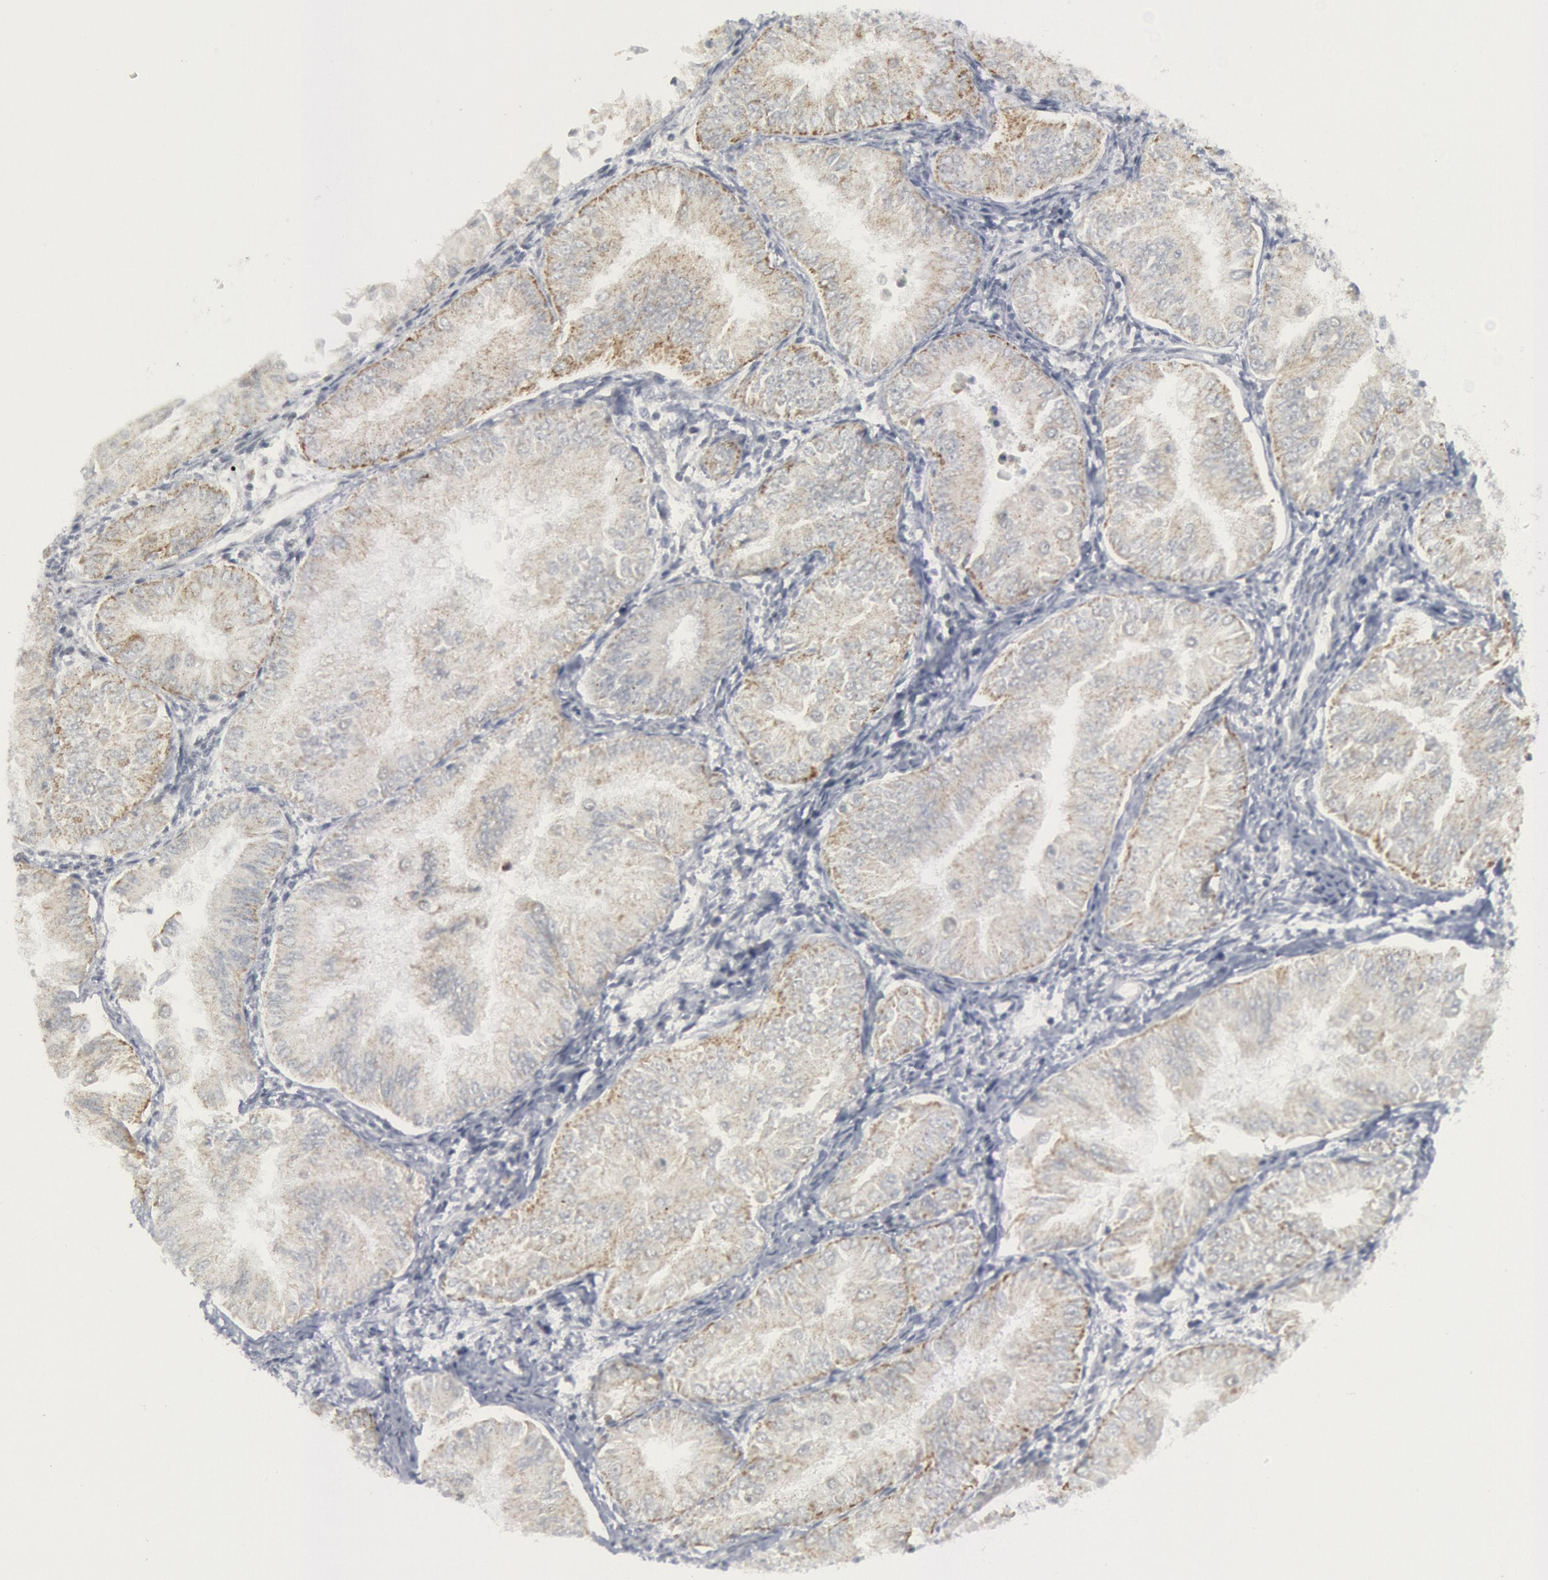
{"staining": {"intensity": "weak", "quantity": "<25%", "location": "cytoplasmic/membranous"}, "tissue": "endometrial cancer", "cell_type": "Tumor cells", "image_type": "cancer", "snomed": [{"axis": "morphology", "description": "Adenocarcinoma, NOS"}, {"axis": "topography", "description": "Endometrium"}], "caption": "Immunohistochemistry (IHC) of human endometrial cancer displays no positivity in tumor cells. (Stains: DAB immunohistochemistry (IHC) with hematoxylin counter stain, Microscopy: brightfield microscopy at high magnification).", "gene": "CASP9", "patient": {"sex": "female", "age": 53}}